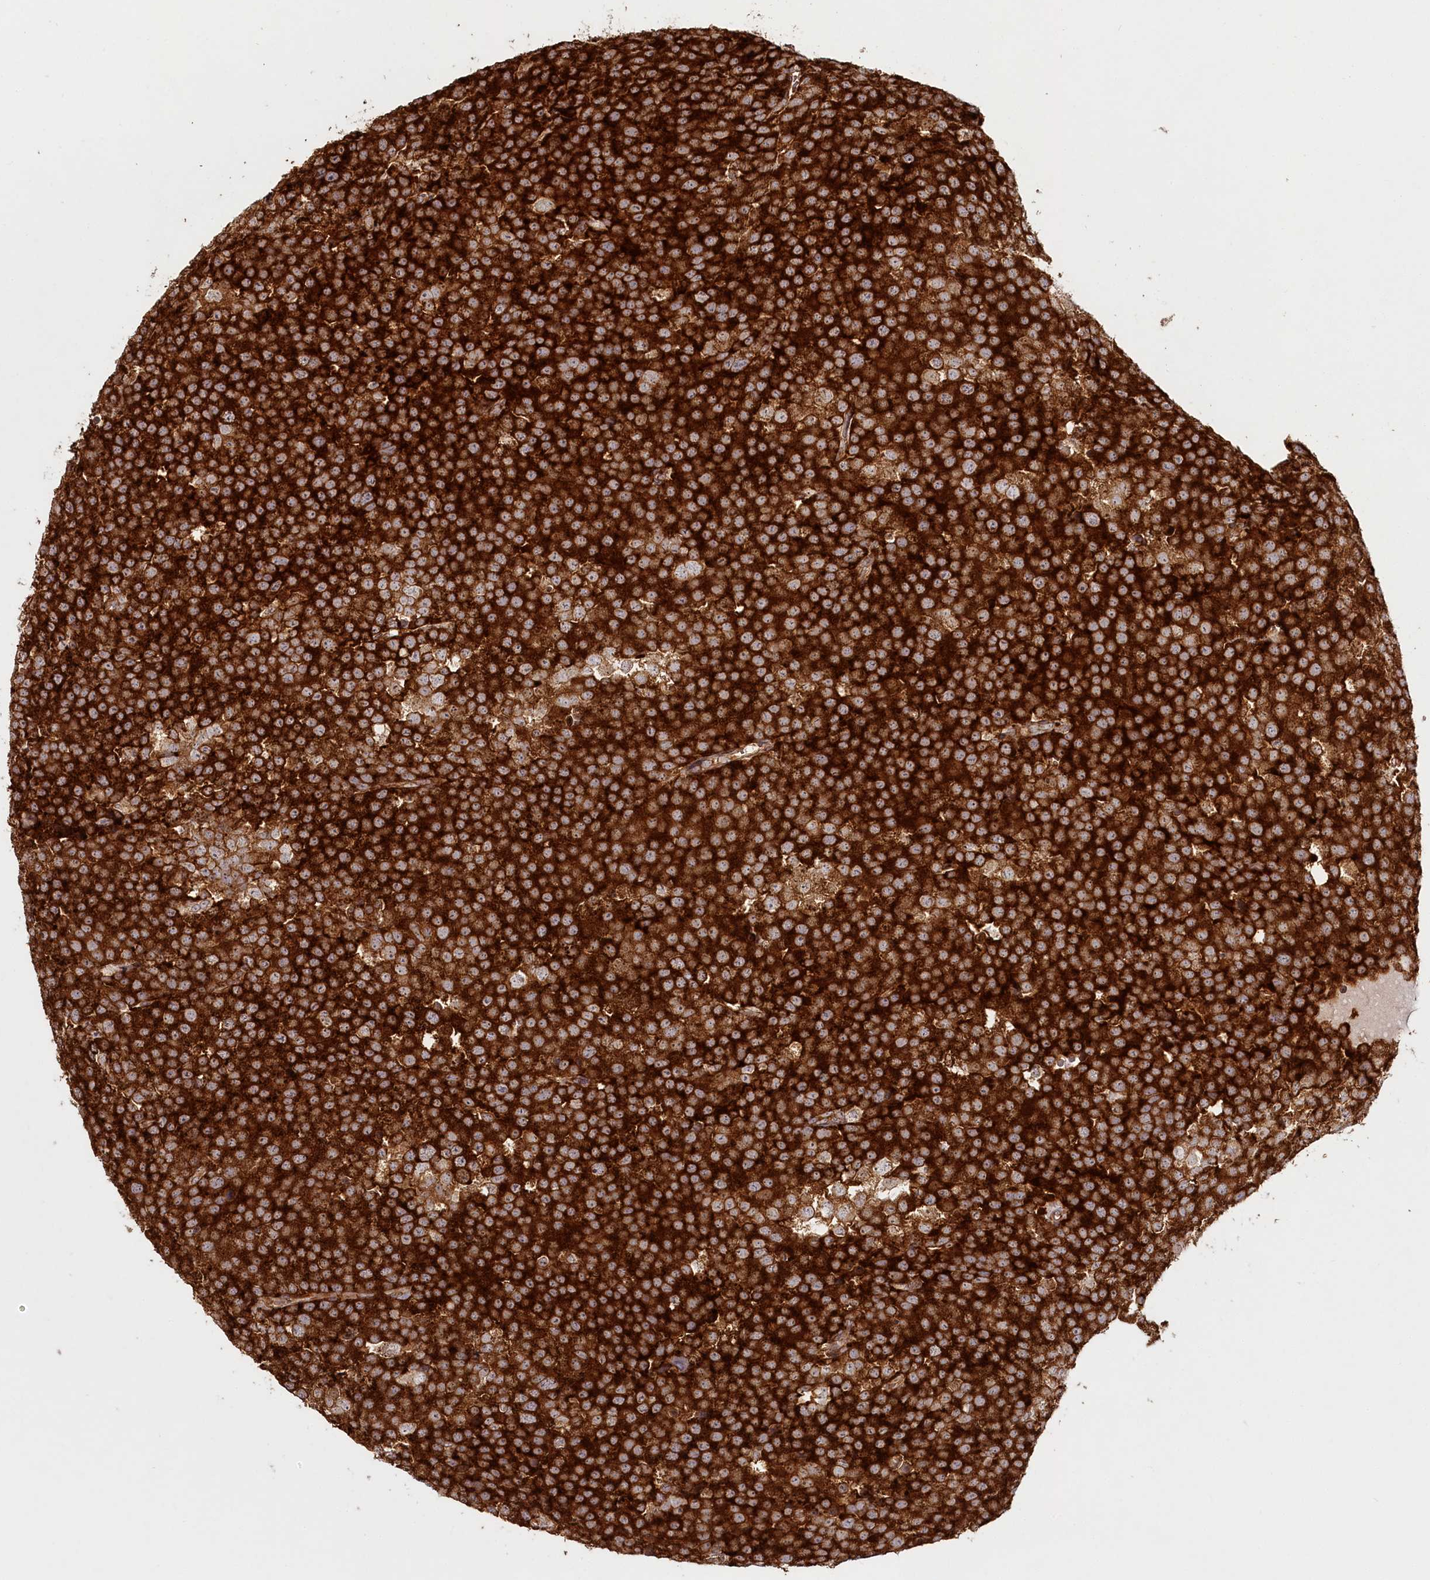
{"staining": {"intensity": "strong", "quantity": ">75%", "location": "cytoplasmic/membranous"}, "tissue": "testis cancer", "cell_type": "Tumor cells", "image_type": "cancer", "snomed": [{"axis": "morphology", "description": "Seminoma, NOS"}, {"axis": "topography", "description": "Testis"}], "caption": "A high amount of strong cytoplasmic/membranous staining is appreciated in approximately >75% of tumor cells in seminoma (testis) tissue.", "gene": "OTUD4", "patient": {"sex": "male", "age": 71}}